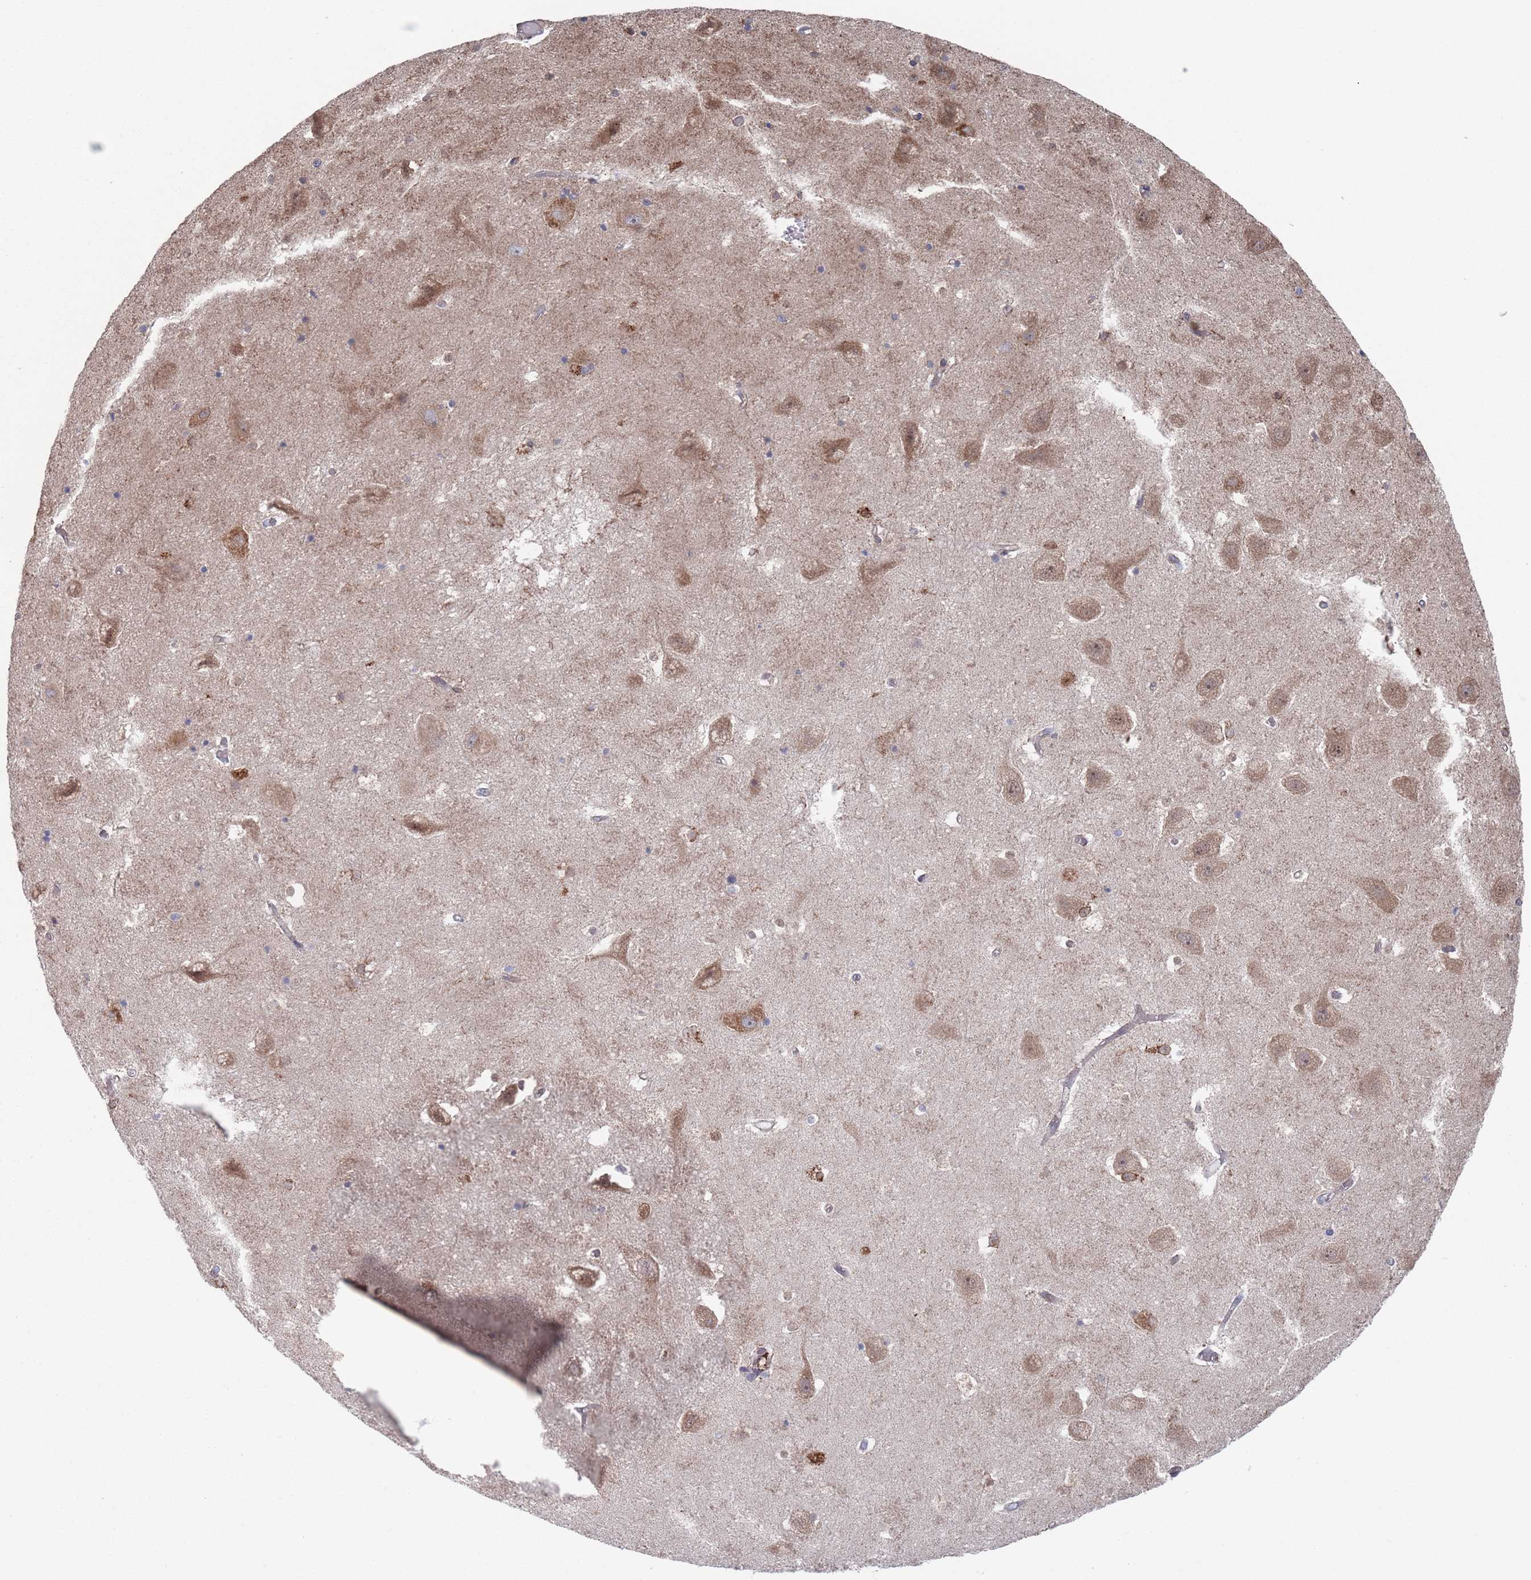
{"staining": {"intensity": "weak", "quantity": "<25%", "location": "cytoplasmic/membranous"}, "tissue": "hippocampus", "cell_type": "Glial cells", "image_type": "normal", "snomed": [{"axis": "morphology", "description": "Normal tissue, NOS"}, {"axis": "topography", "description": "Hippocampus"}], "caption": "DAB (3,3'-diaminobenzidine) immunohistochemical staining of benign hippocampus displays no significant positivity in glial cells. (Stains: DAB IHC with hematoxylin counter stain, Microscopy: brightfield microscopy at high magnification).", "gene": "CCDC106", "patient": {"sex": "female", "age": 52}}